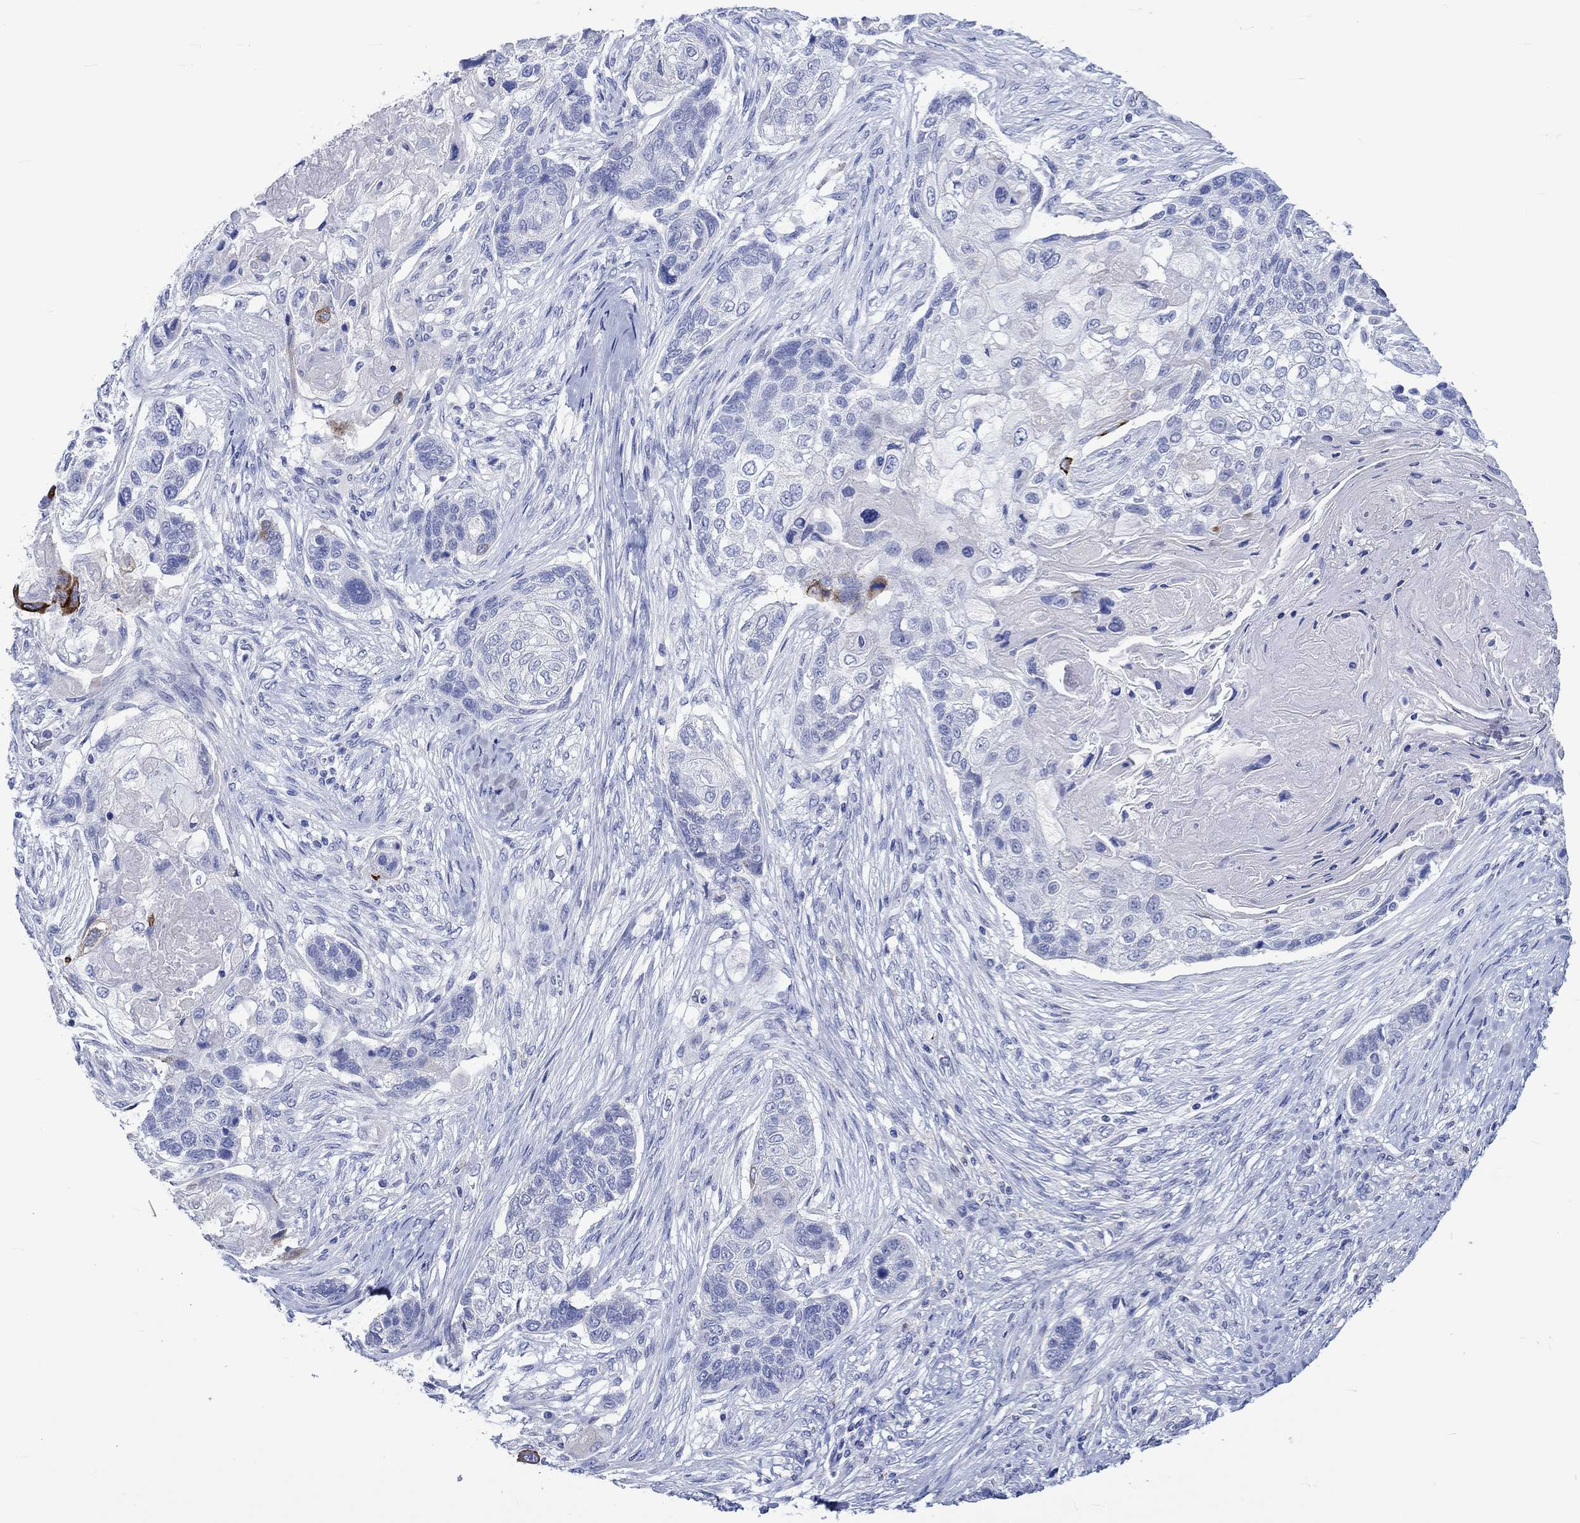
{"staining": {"intensity": "strong", "quantity": "<25%", "location": "cytoplasmic/membranous"}, "tissue": "lung cancer", "cell_type": "Tumor cells", "image_type": "cancer", "snomed": [{"axis": "morphology", "description": "Normal tissue, NOS"}, {"axis": "morphology", "description": "Squamous cell carcinoma, NOS"}, {"axis": "topography", "description": "Bronchus"}, {"axis": "topography", "description": "Lung"}], "caption": "Immunohistochemistry of human lung squamous cell carcinoma reveals medium levels of strong cytoplasmic/membranous expression in about <25% of tumor cells.", "gene": "KLHL33", "patient": {"sex": "male", "age": 69}}